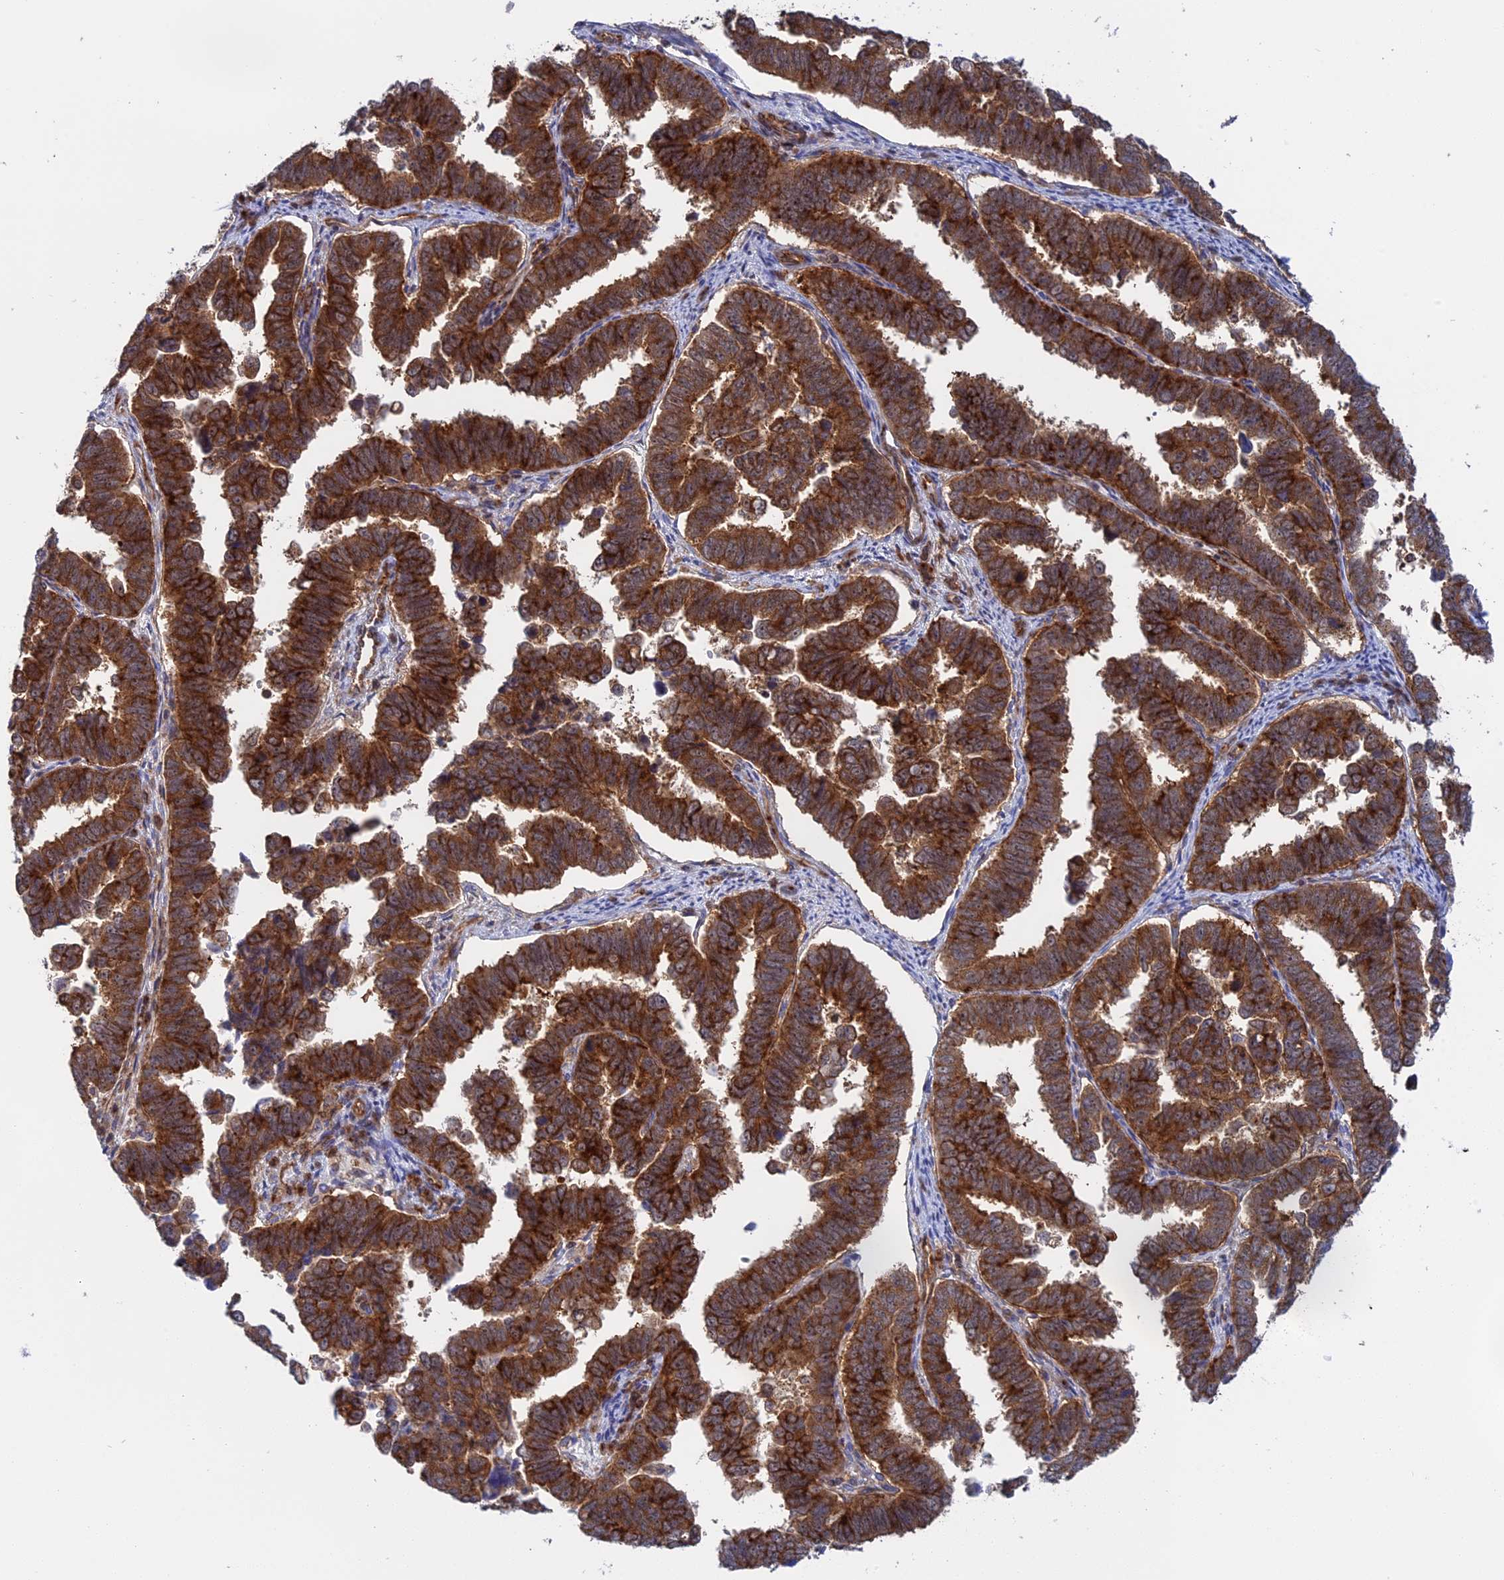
{"staining": {"intensity": "strong", "quantity": ">75%", "location": "cytoplasmic/membranous"}, "tissue": "endometrial cancer", "cell_type": "Tumor cells", "image_type": "cancer", "snomed": [{"axis": "morphology", "description": "Adenocarcinoma, NOS"}, {"axis": "topography", "description": "Endometrium"}], "caption": "Endometrial cancer stained with DAB (3,3'-diaminobenzidine) immunohistochemistry (IHC) demonstrates high levels of strong cytoplasmic/membranous expression in approximately >75% of tumor cells. Immunohistochemistry stains the protein of interest in brown and the nuclei are stained blue.", "gene": "CLINT1", "patient": {"sex": "female", "age": 75}}